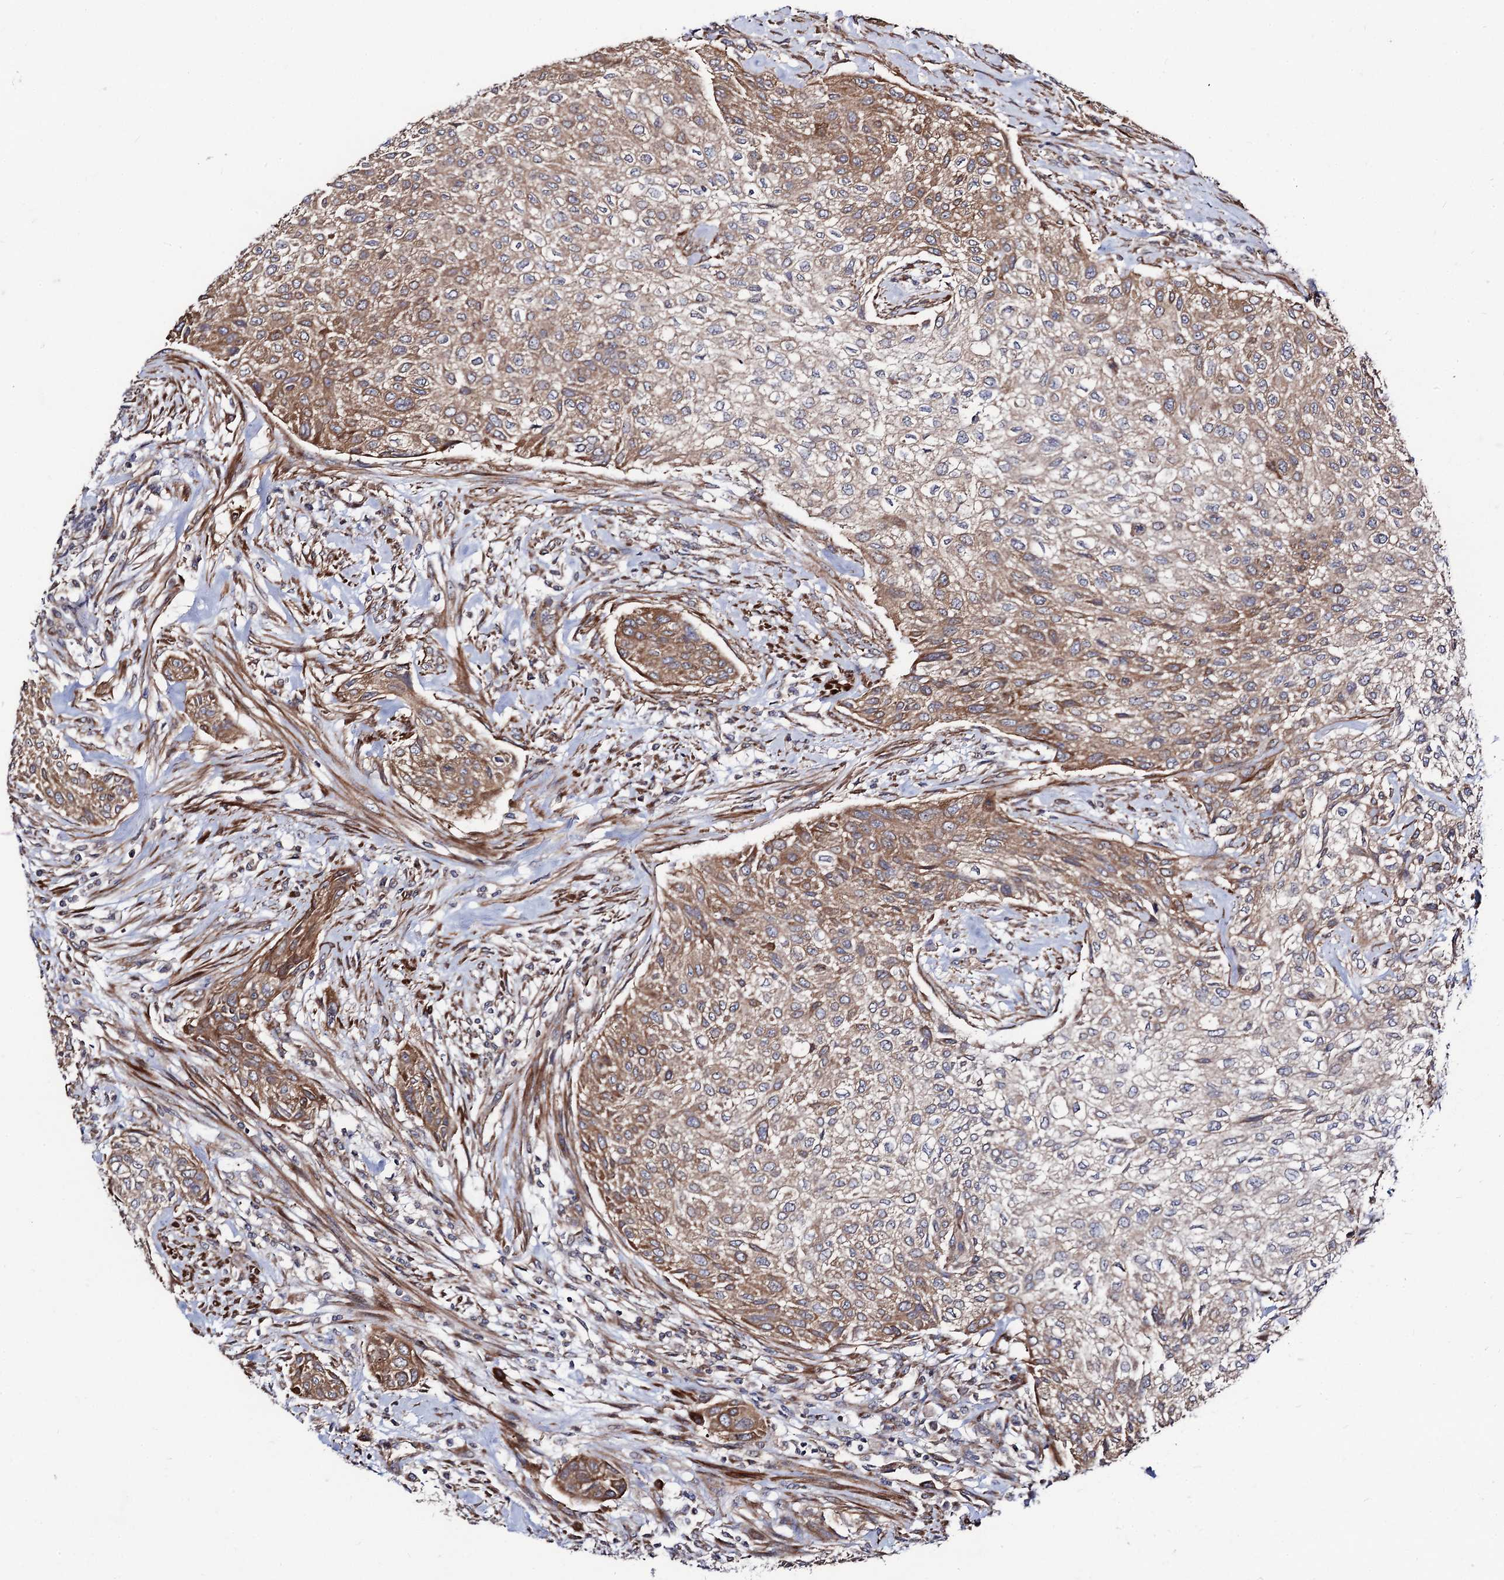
{"staining": {"intensity": "moderate", "quantity": "25%-75%", "location": "cytoplasmic/membranous"}, "tissue": "urothelial cancer", "cell_type": "Tumor cells", "image_type": "cancer", "snomed": [{"axis": "morphology", "description": "Normal tissue, NOS"}, {"axis": "morphology", "description": "Urothelial carcinoma, NOS"}, {"axis": "topography", "description": "Urinary bladder"}, {"axis": "topography", "description": "Peripheral nerve tissue"}], "caption": "Immunohistochemistry (IHC) of transitional cell carcinoma displays medium levels of moderate cytoplasmic/membranous positivity in approximately 25%-75% of tumor cells. (Stains: DAB in brown, nuclei in blue, Microscopy: brightfield microscopy at high magnification).", "gene": "DYDC1", "patient": {"sex": "male", "age": 35}}